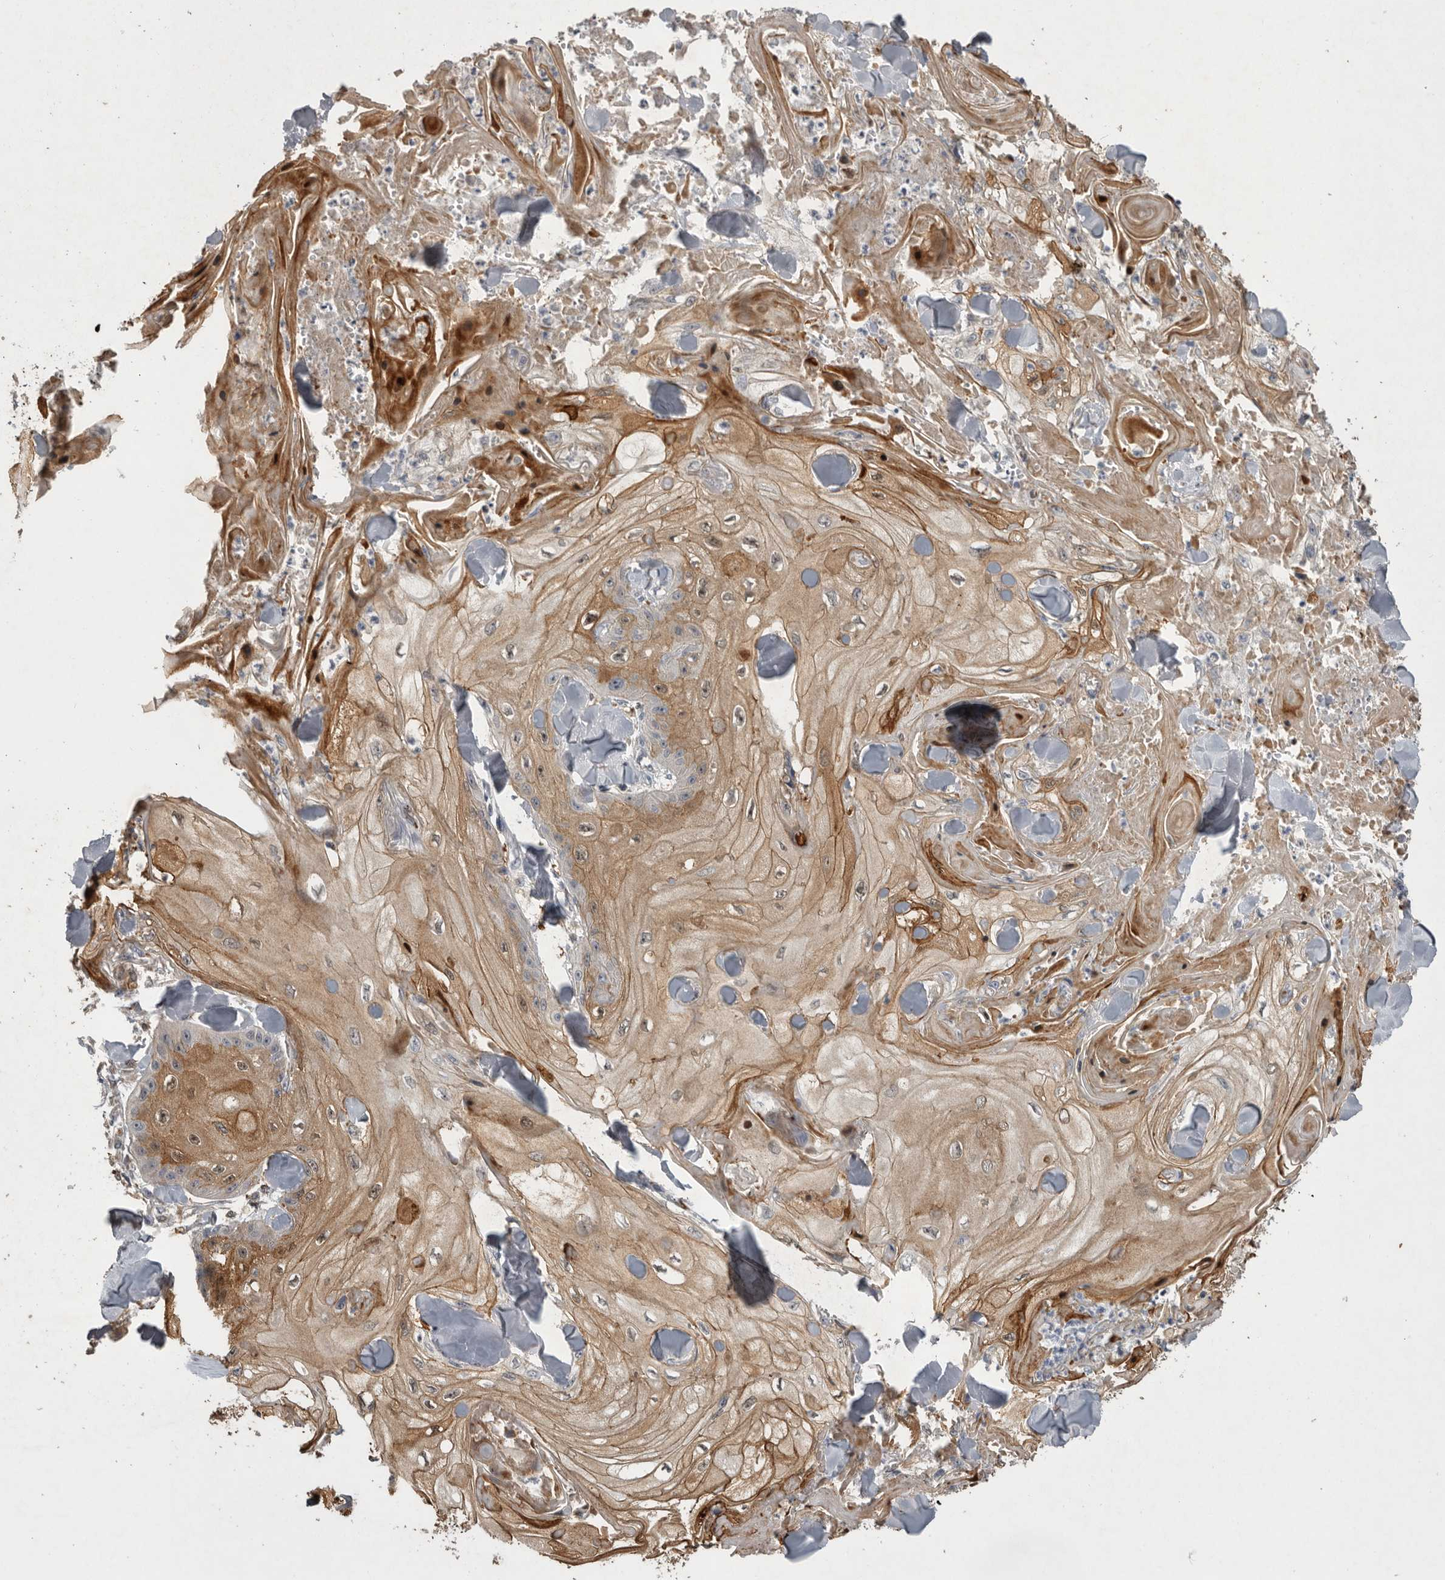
{"staining": {"intensity": "moderate", "quantity": ">75%", "location": "cytoplasmic/membranous"}, "tissue": "skin cancer", "cell_type": "Tumor cells", "image_type": "cancer", "snomed": [{"axis": "morphology", "description": "Squamous cell carcinoma, NOS"}, {"axis": "topography", "description": "Skin"}], "caption": "Squamous cell carcinoma (skin) tissue displays moderate cytoplasmic/membranous expression in approximately >75% of tumor cells, visualized by immunohistochemistry.", "gene": "MPDZ", "patient": {"sex": "male", "age": 74}}